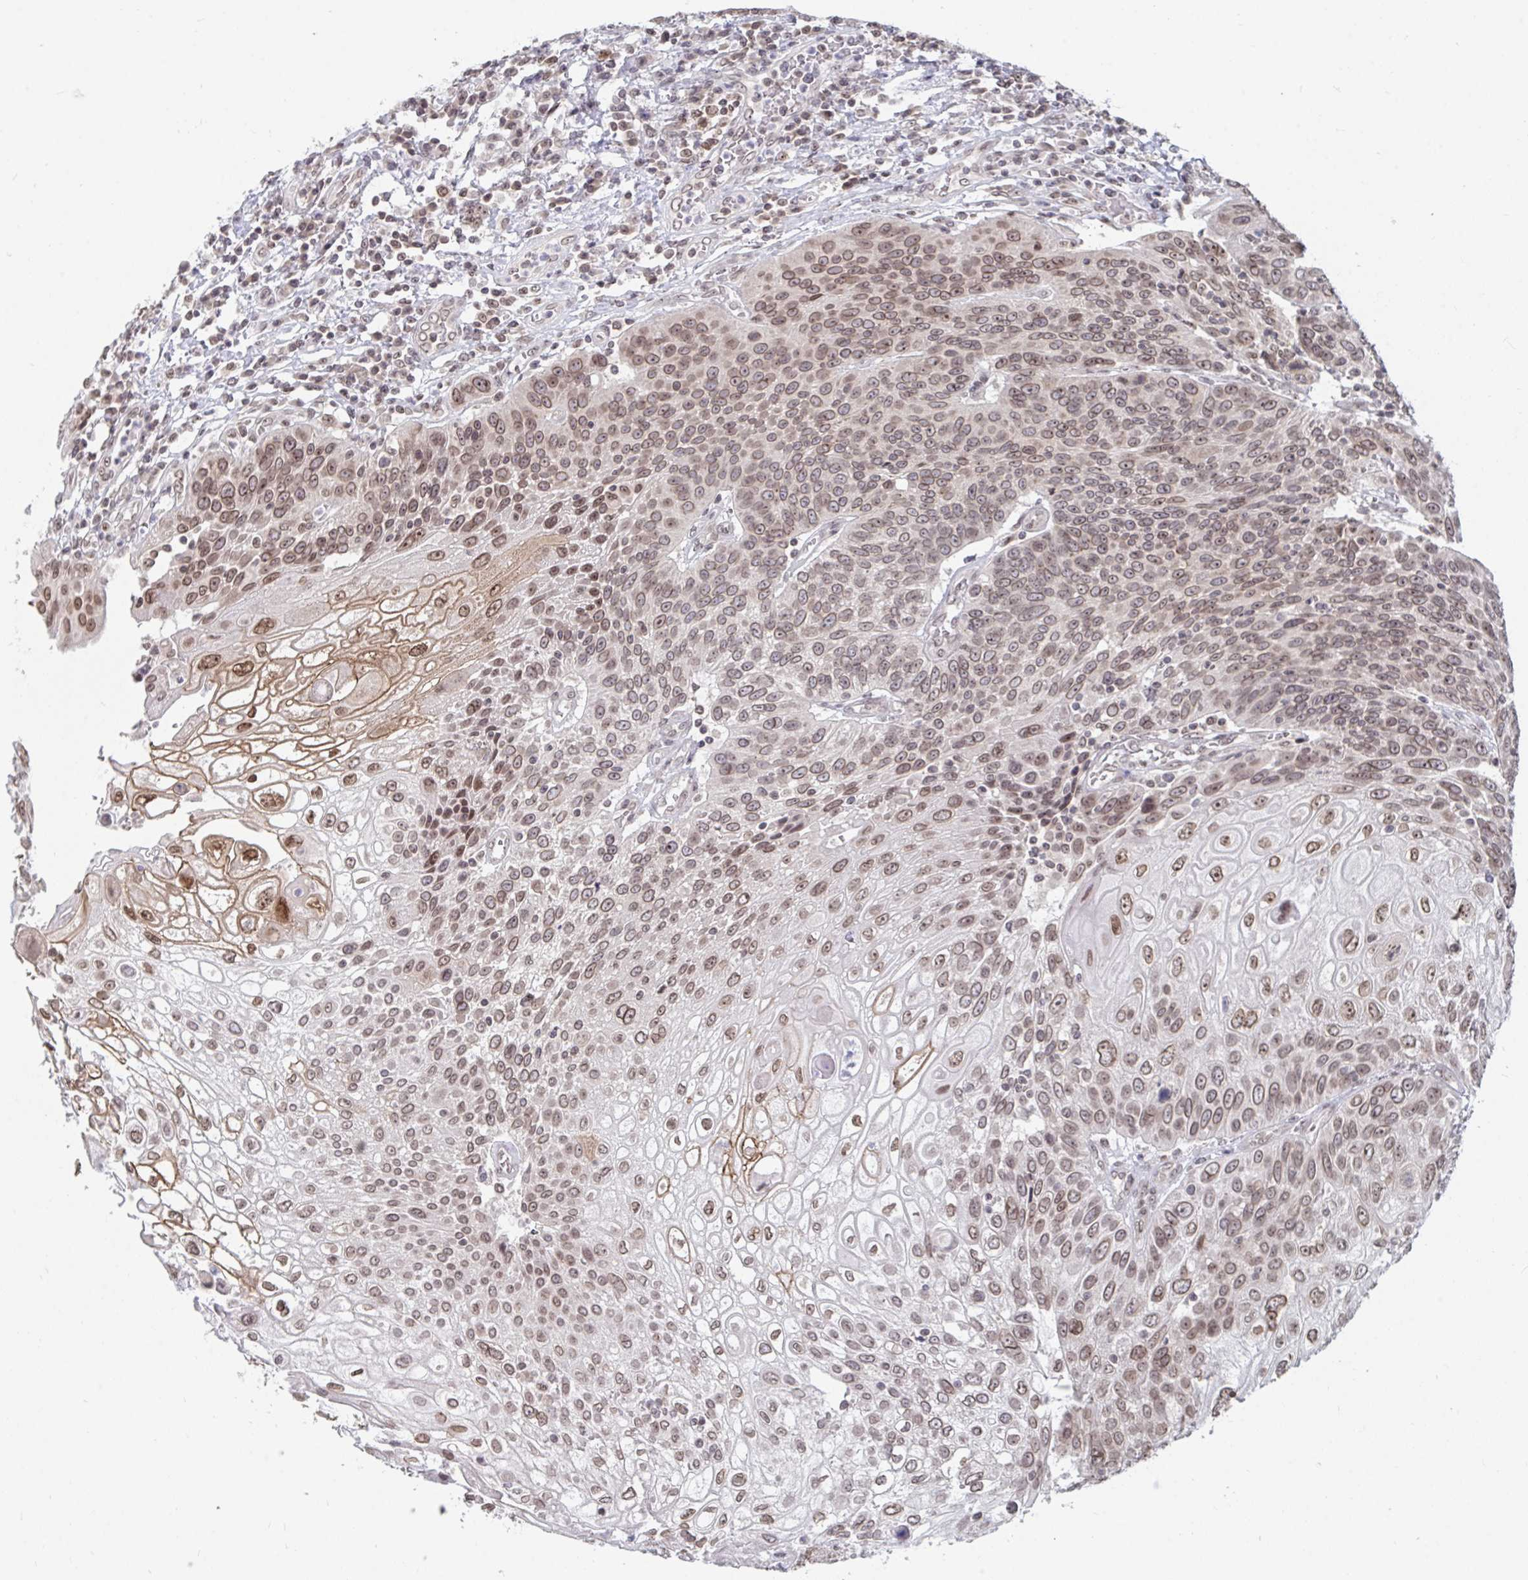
{"staining": {"intensity": "moderate", "quantity": ">75%", "location": "nuclear"}, "tissue": "urothelial cancer", "cell_type": "Tumor cells", "image_type": "cancer", "snomed": [{"axis": "morphology", "description": "Urothelial carcinoma, High grade"}, {"axis": "topography", "description": "Urinary bladder"}], "caption": "Human high-grade urothelial carcinoma stained with a protein marker shows moderate staining in tumor cells.", "gene": "TRIP12", "patient": {"sex": "female", "age": 70}}